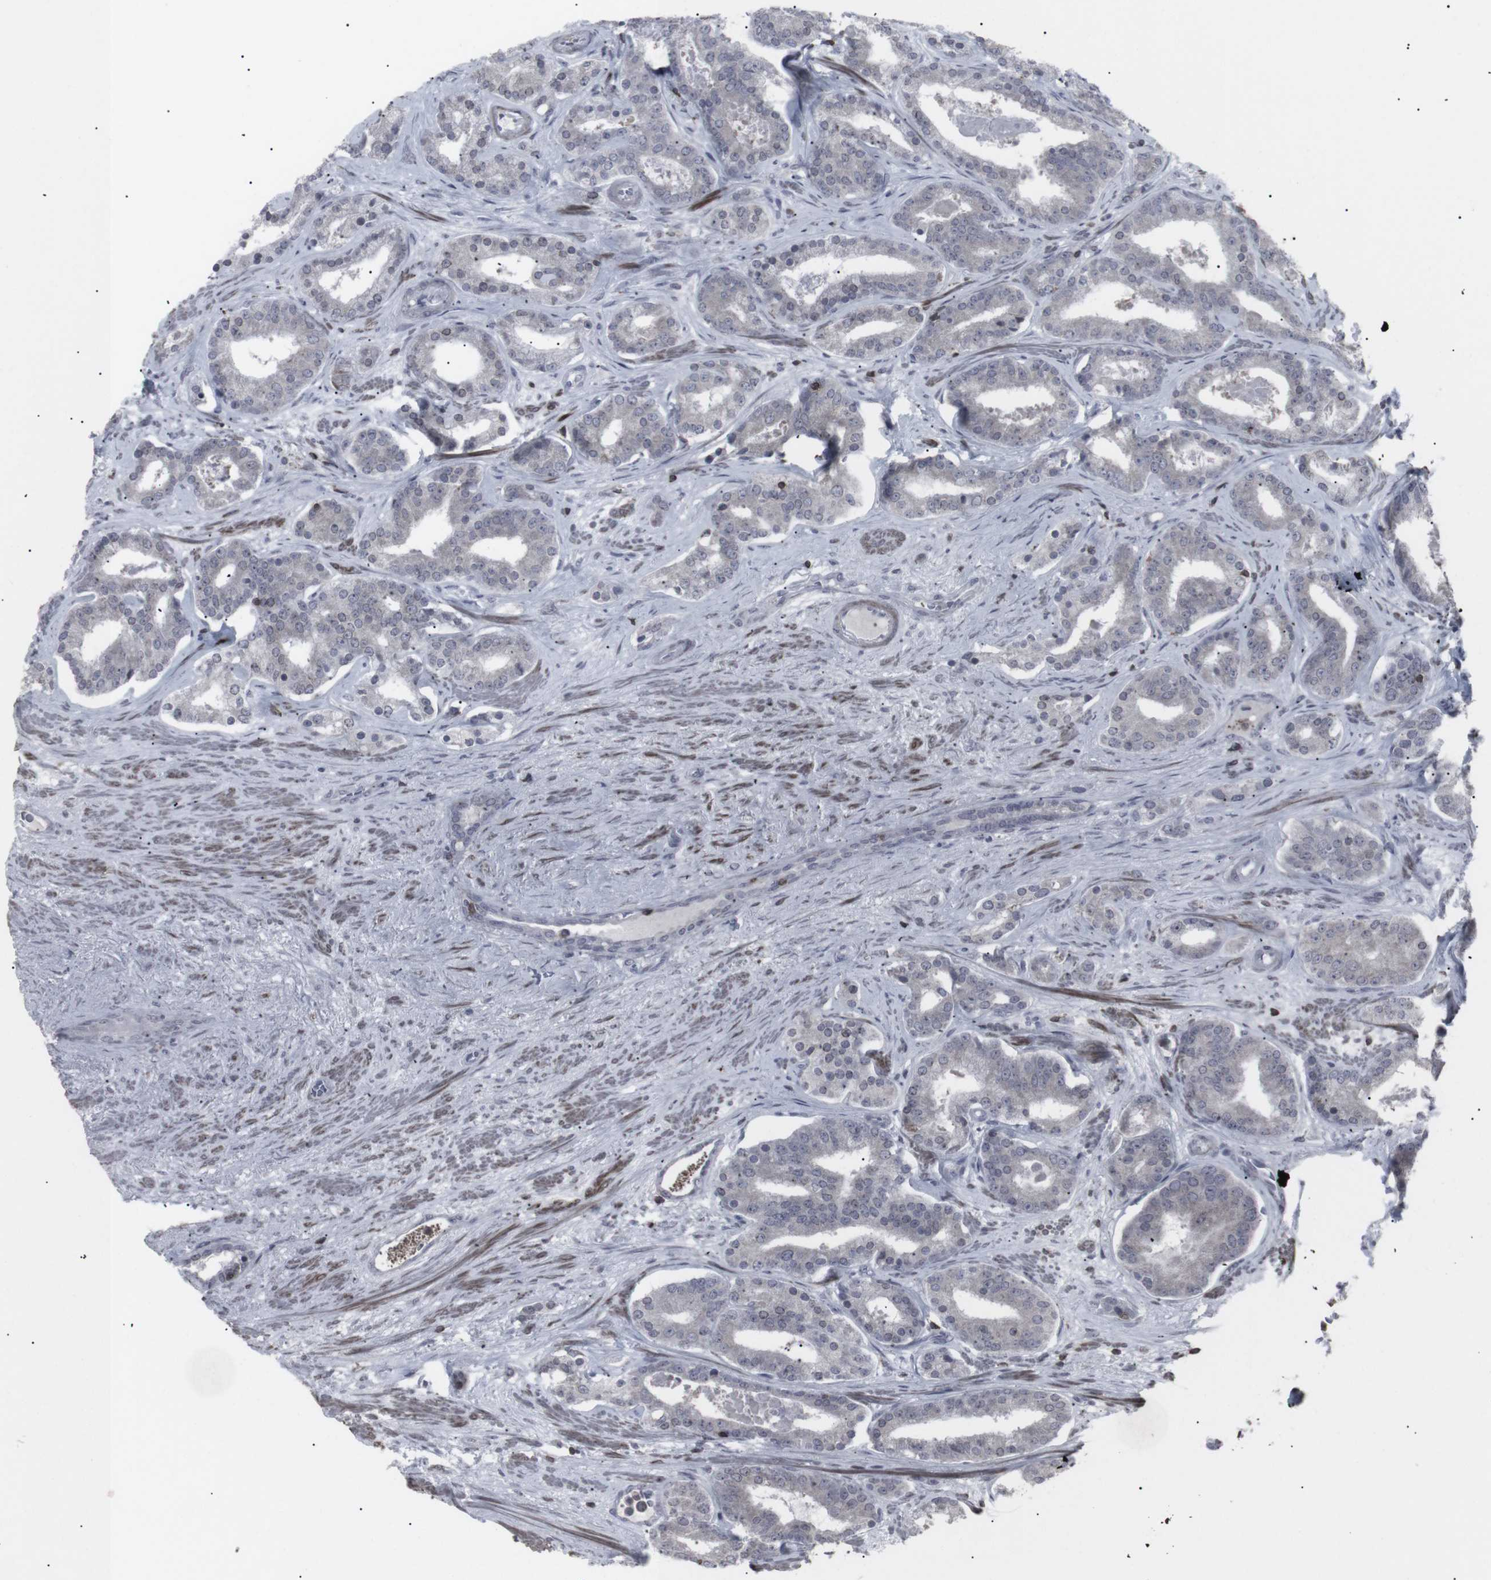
{"staining": {"intensity": "moderate", "quantity": "25%-75%", "location": "cytoplasmic/membranous"}, "tissue": "prostate cancer", "cell_type": "Tumor cells", "image_type": "cancer", "snomed": [{"axis": "morphology", "description": "Adenocarcinoma, Low grade"}, {"axis": "topography", "description": "Prostate"}], "caption": "Moderate cytoplasmic/membranous protein positivity is appreciated in approximately 25%-75% of tumor cells in prostate cancer (low-grade adenocarcinoma).", "gene": "APOBEC2", "patient": {"sex": "male", "age": 63}}